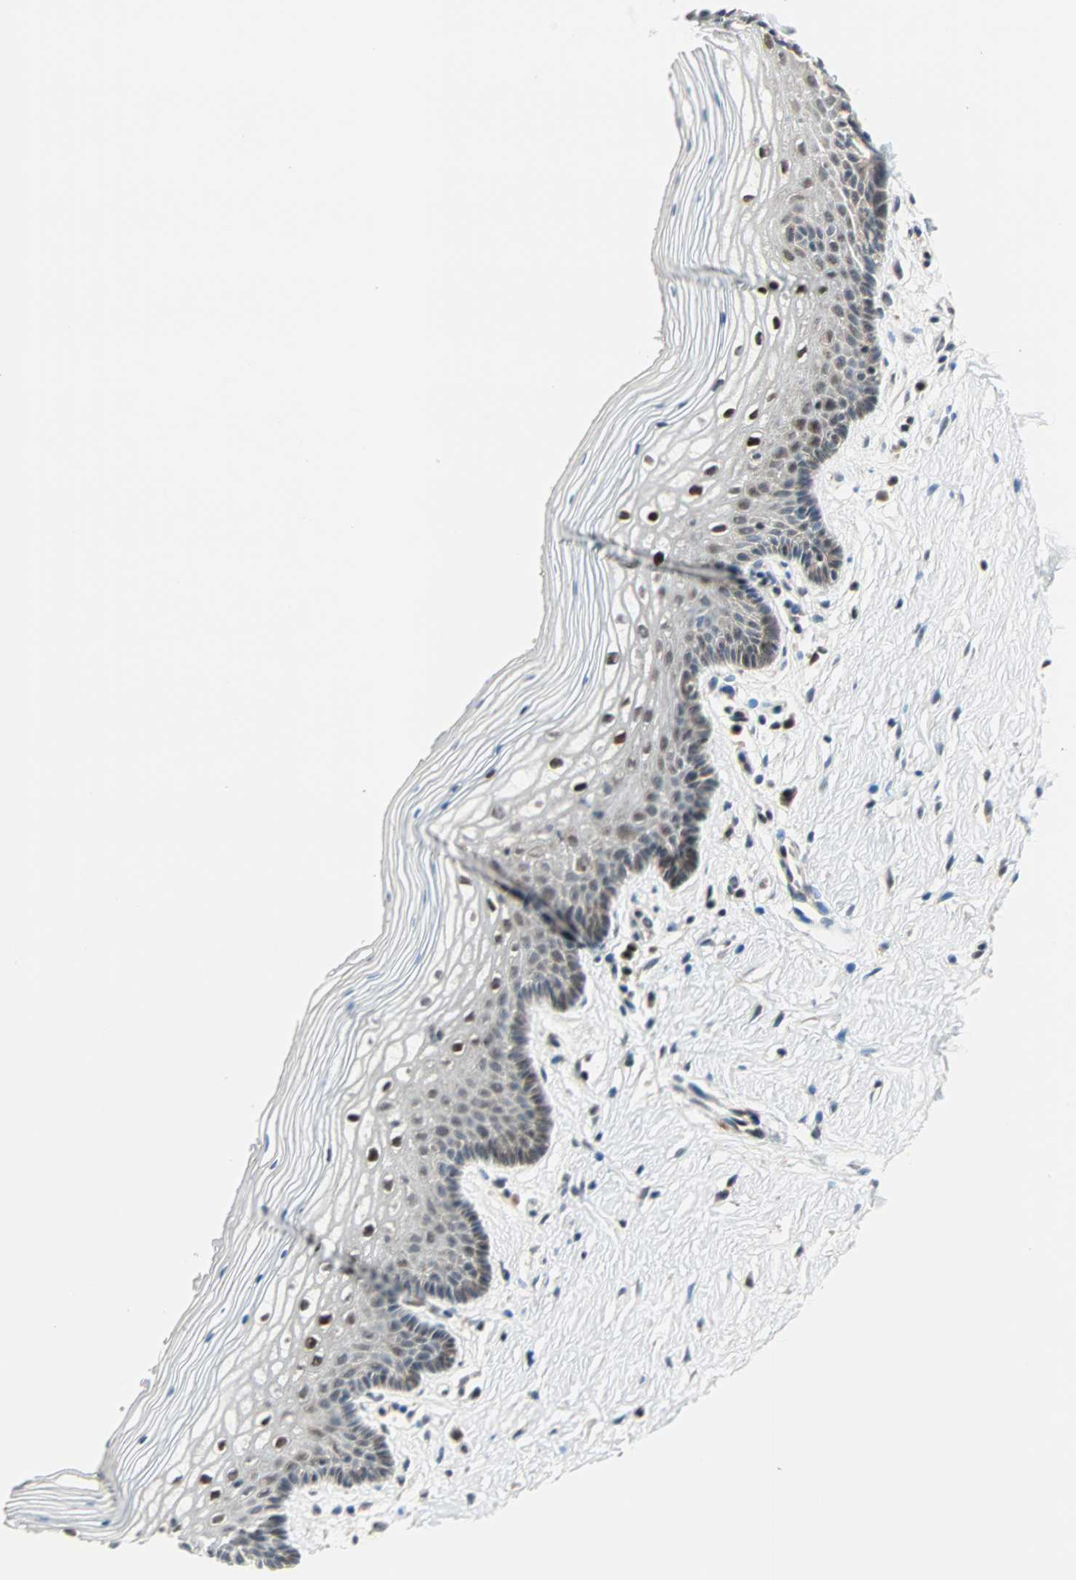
{"staining": {"intensity": "moderate", "quantity": "<25%", "location": "nuclear"}, "tissue": "vagina", "cell_type": "Squamous epithelial cells", "image_type": "normal", "snomed": [{"axis": "morphology", "description": "Normal tissue, NOS"}, {"axis": "topography", "description": "Vagina"}], "caption": "Vagina stained for a protein (brown) reveals moderate nuclear positive staining in approximately <25% of squamous epithelial cells.", "gene": "CBX4", "patient": {"sex": "female", "age": 46}}